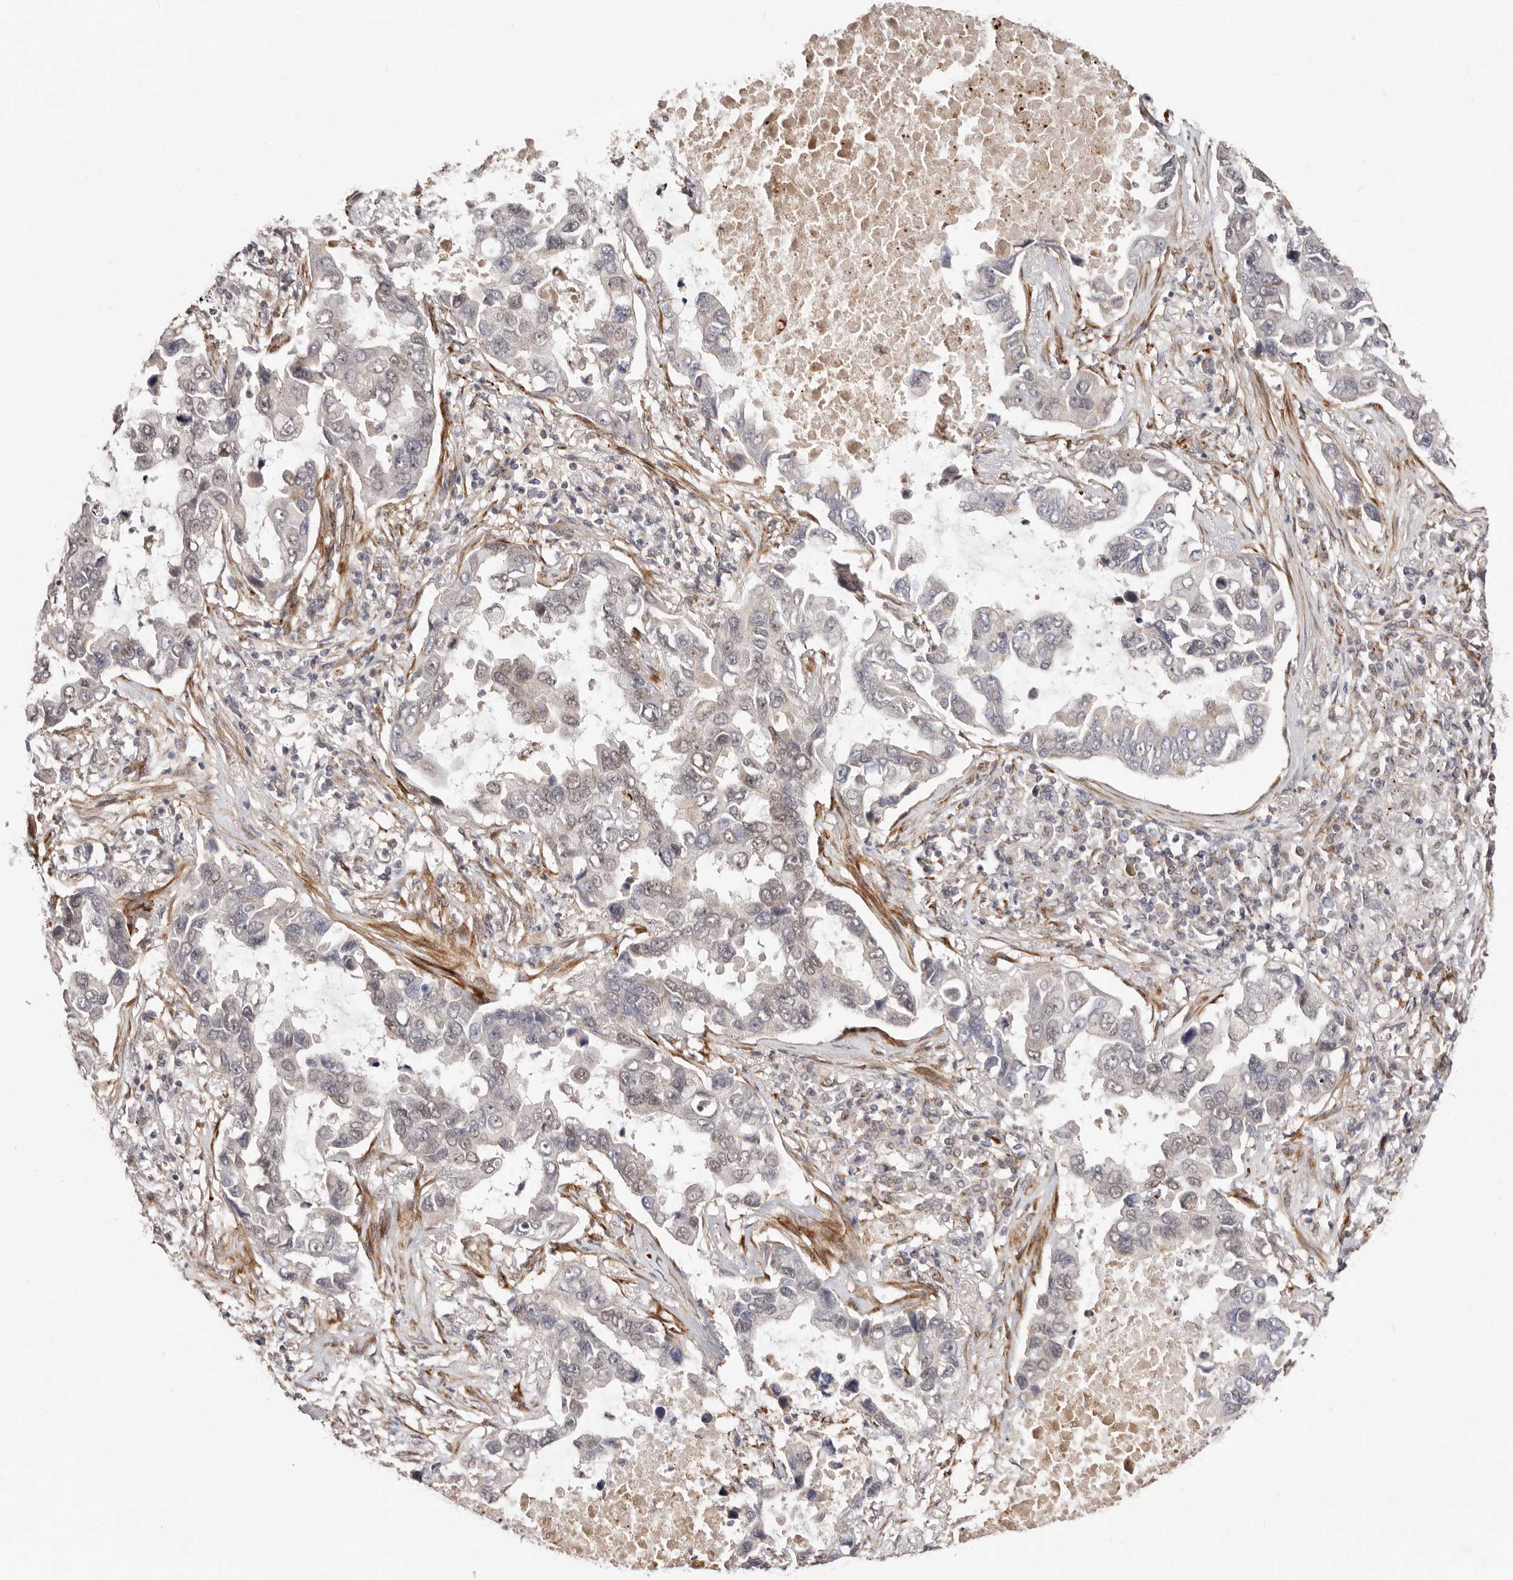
{"staining": {"intensity": "negative", "quantity": "none", "location": "none"}, "tissue": "lung cancer", "cell_type": "Tumor cells", "image_type": "cancer", "snomed": [{"axis": "morphology", "description": "Adenocarcinoma, NOS"}, {"axis": "topography", "description": "Lung"}], "caption": "This is a image of immunohistochemistry (IHC) staining of lung adenocarcinoma, which shows no positivity in tumor cells.", "gene": "SRCAP", "patient": {"sex": "male", "age": 64}}